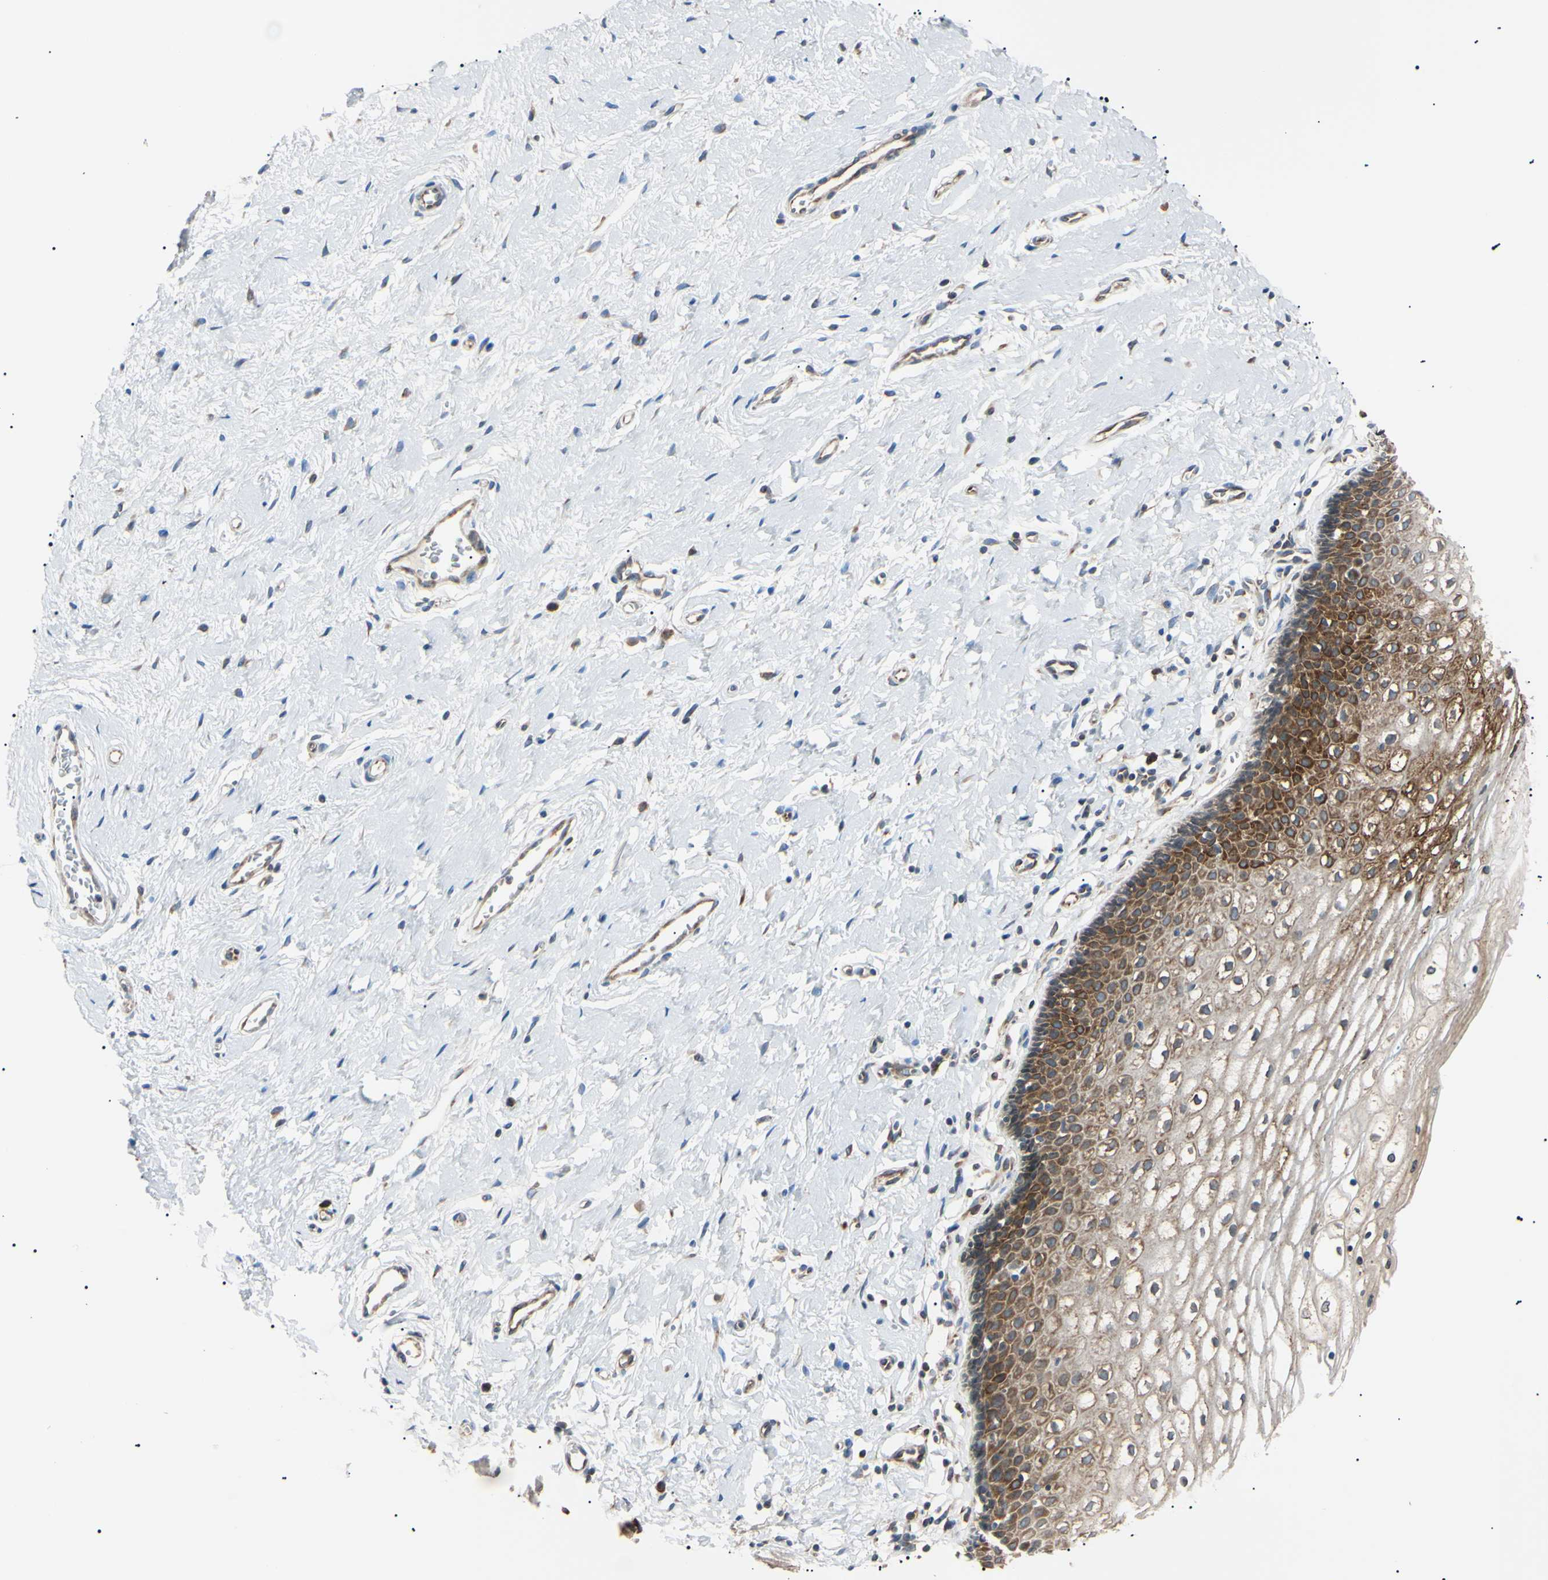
{"staining": {"intensity": "moderate", "quantity": ">75%", "location": "cytoplasmic/membranous"}, "tissue": "vagina", "cell_type": "Squamous epithelial cells", "image_type": "normal", "snomed": [{"axis": "morphology", "description": "Normal tissue, NOS"}, {"axis": "topography", "description": "Soft tissue"}, {"axis": "topography", "description": "Vagina"}], "caption": "Immunohistochemistry of normal human vagina demonstrates medium levels of moderate cytoplasmic/membranous staining in about >75% of squamous epithelial cells. The protein of interest is shown in brown color, while the nuclei are stained blue.", "gene": "VAPA", "patient": {"sex": "female", "age": 61}}